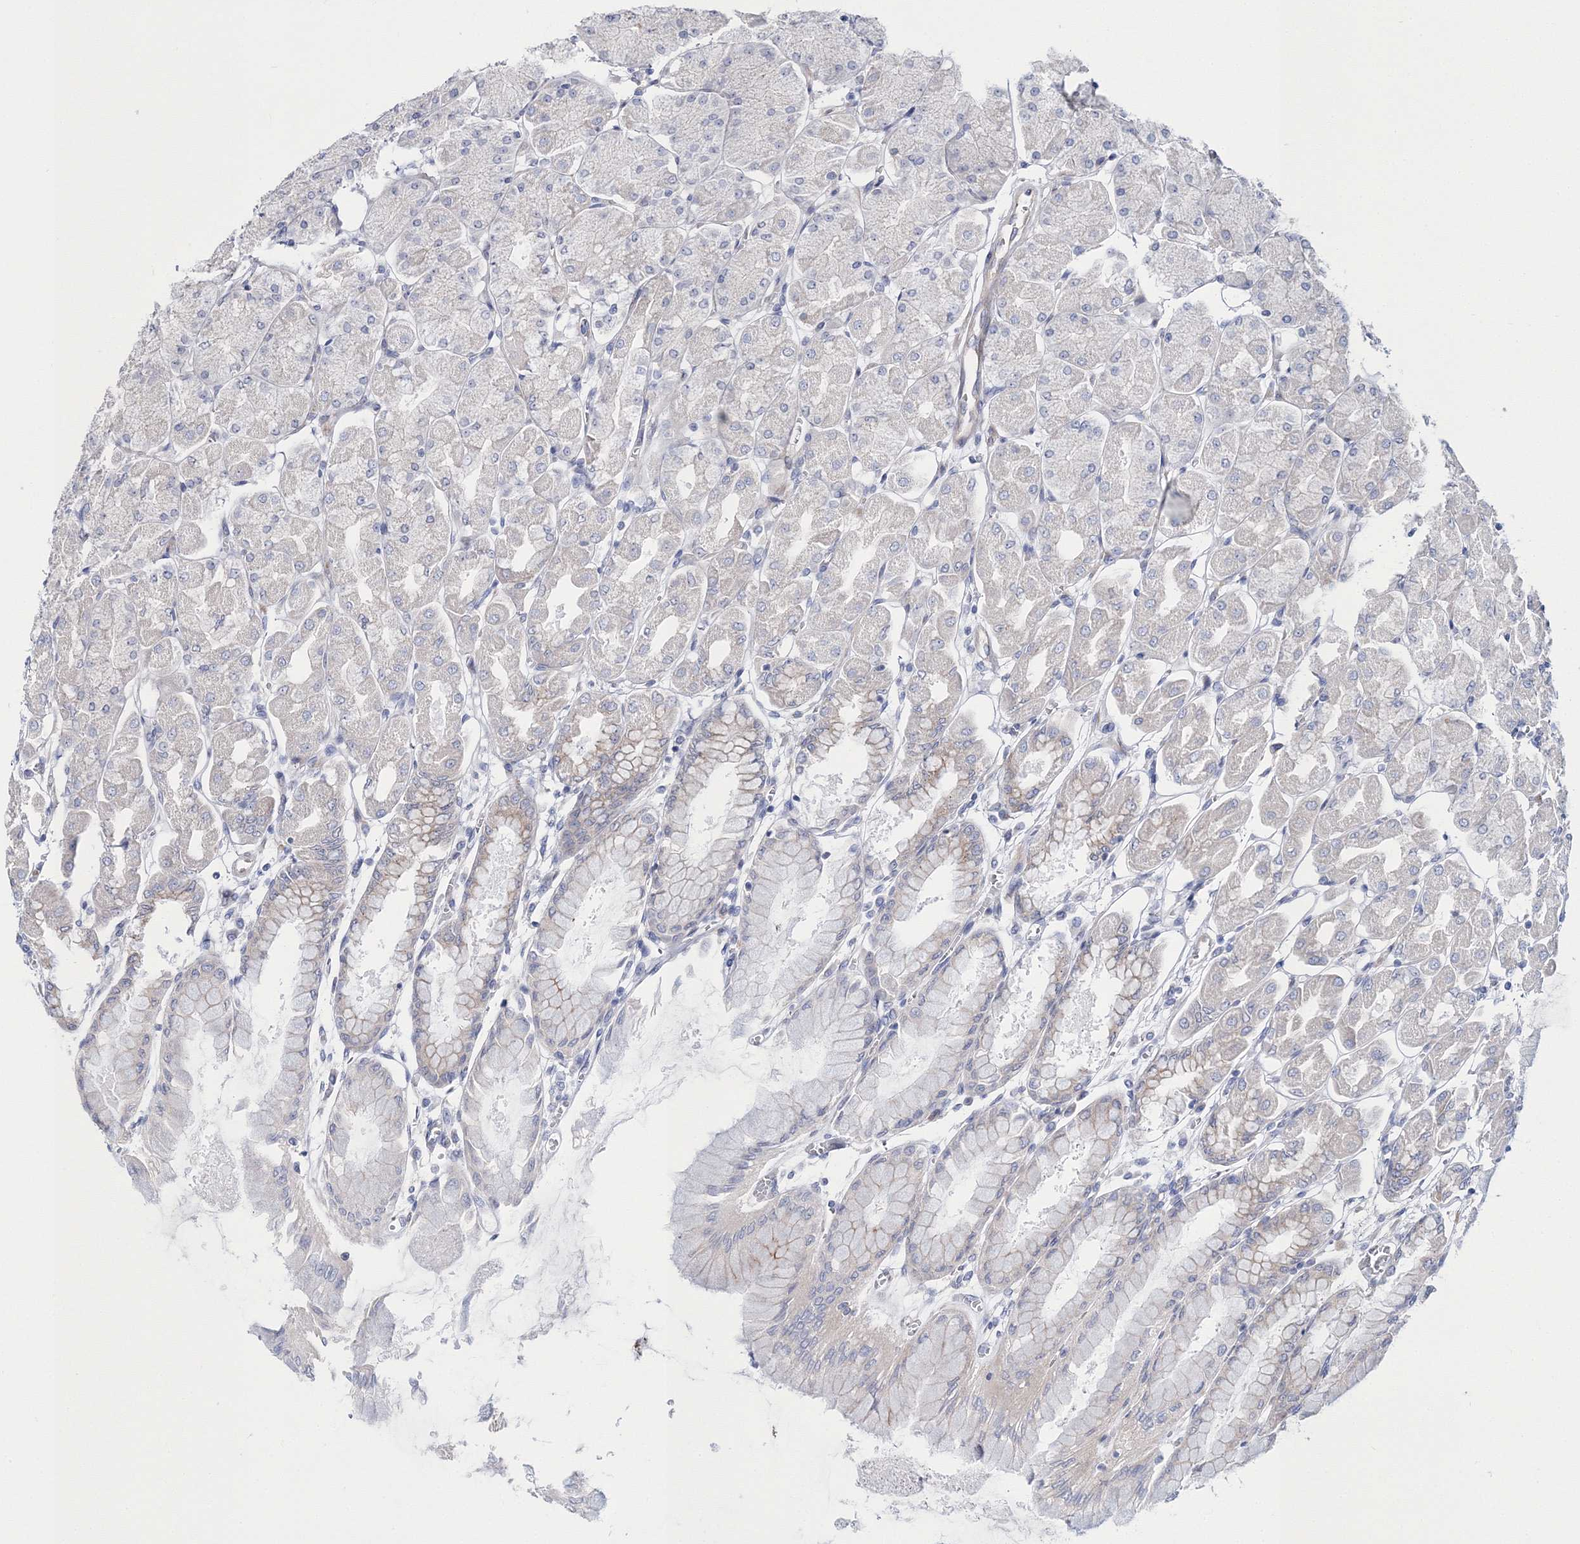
{"staining": {"intensity": "strong", "quantity": "<25%", "location": "cytoplasmic/membranous"}, "tissue": "stomach", "cell_type": "Glandular cells", "image_type": "normal", "snomed": [{"axis": "morphology", "description": "Normal tissue, NOS"}, {"axis": "topography", "description": "Stomach, upper"}], "caption": "A medium amount of strong cytoplasmic/membranous expression is identified in approximately <25% of glandular cells in unremarkable stomach. The staining was performed using DAB, with brown indicating positive protein expression. Nuclei are stained blue with hematoxylin.", "gene": "ARHGAP32", "patient": {"sex": "female", "age": 56}}